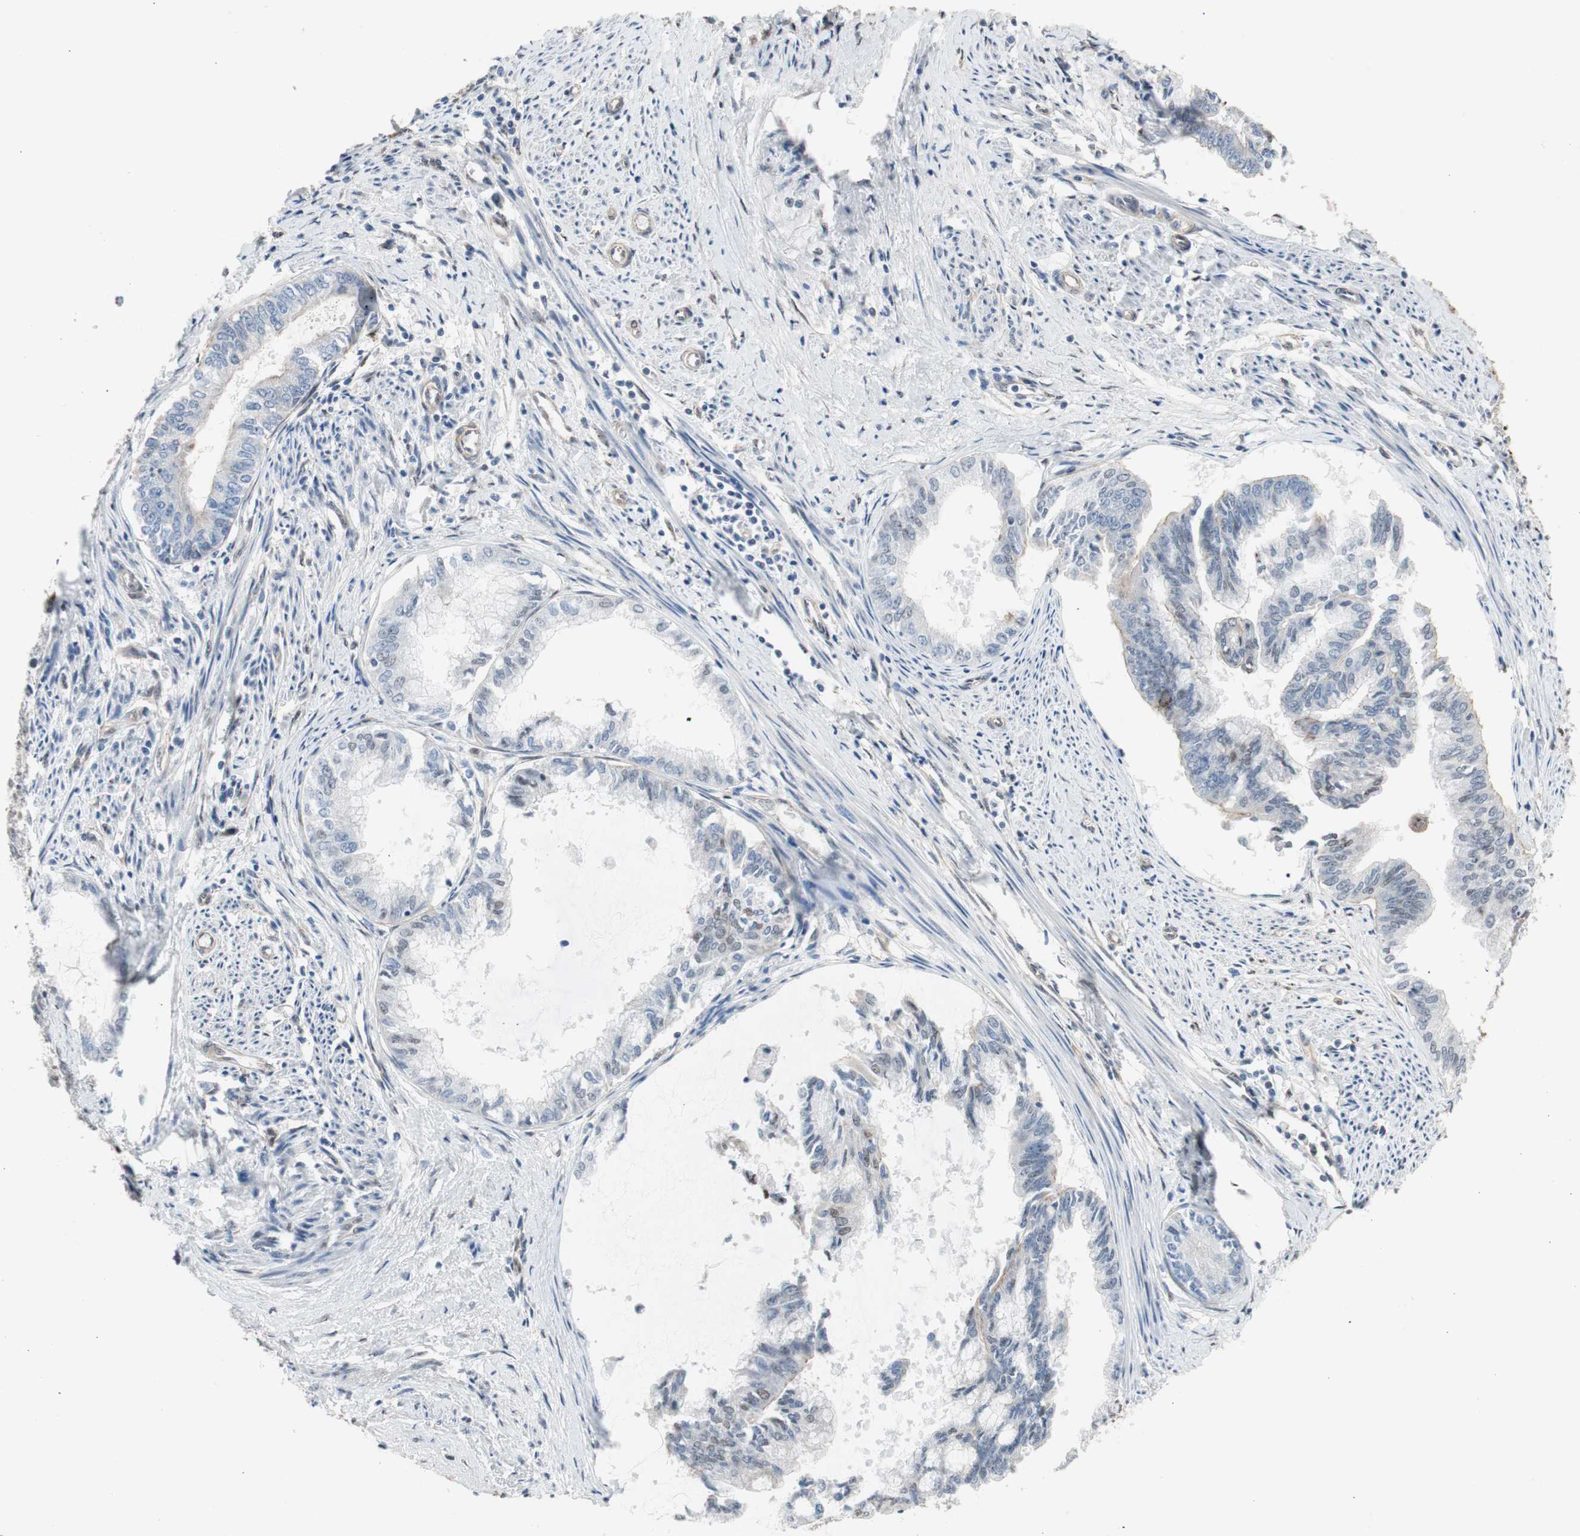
{"staining": {"intensity": "negative", "quantity": "none", "location": "none"}, "tissue": "endometrial cancer", "cell_type": "Tumor cells", "image_type": "cancer", "snomed": [{"axis": "morphology", "description": "Adenocarcinoma, NOS"}, {"axis": "topography", "description": "Endometrium"}], "caption": "IHC image of neoplastic tissue: endometrial cancer (adenocarcinoma) stained with DAB (3,3'-diaminobenzidine) reveals no significant protein positivity in tumor cells.", "gene": "PML", "patient": {"sex": "female", "age": 86}}